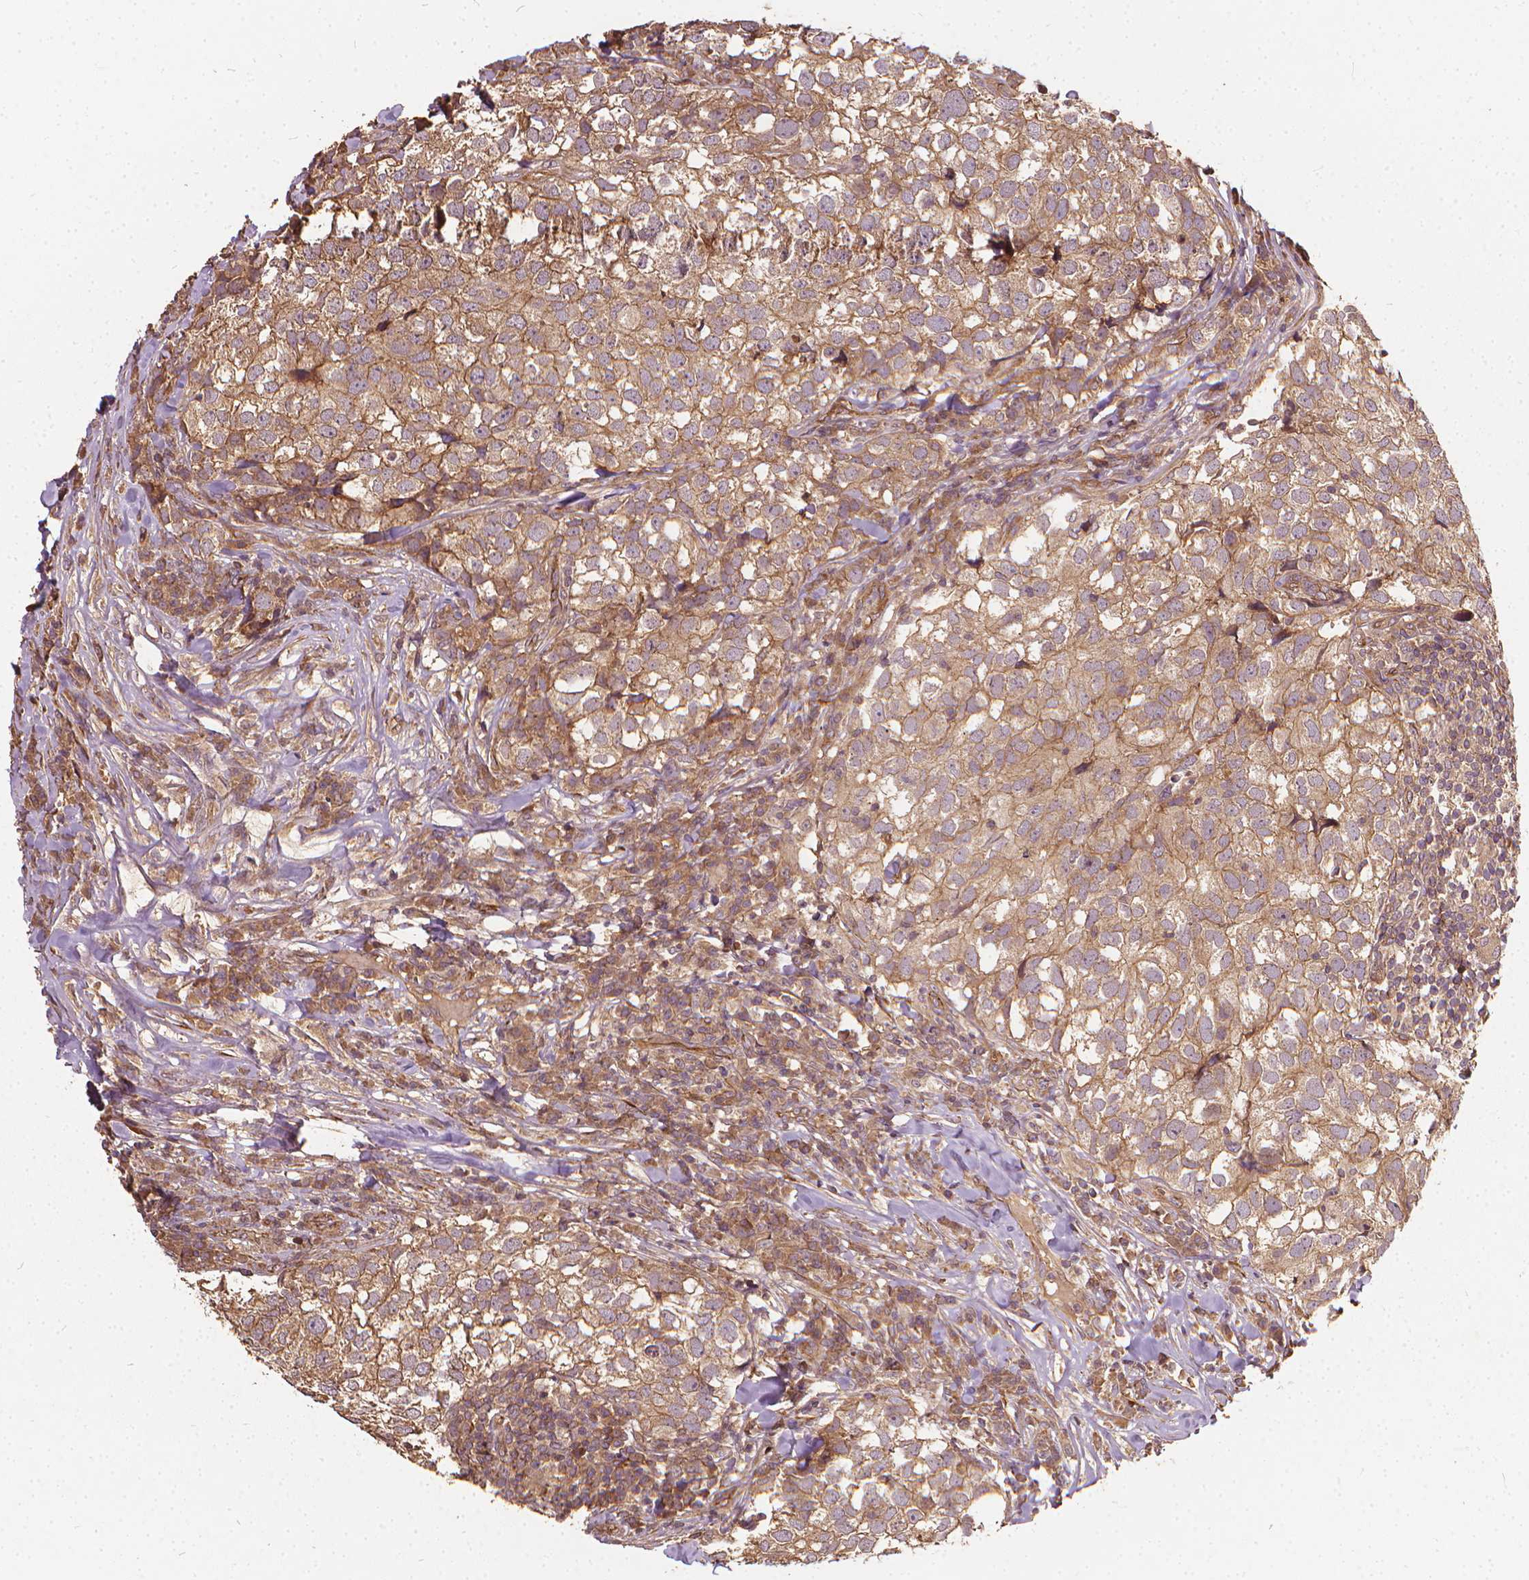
{"staining": {"intensity": "moderate", "quantity": ">75%", "location": "cytoplasmic/membranous"}, "tissue": "breast cancer", "cell_type": "Tumor cells", "image_type": "cancer", "snomed": [{"axis": "morphology", "description": "Duct carcinoma"}, {"axis": "topography", "description": "Breast"}], "caption": "An immunohistochemistry histopathology image of neoplastic tissue is shown. Protein staining in brown labels moderate cytoplasmic/membranous positivity in breast cancer within tumor cells.", "gene": "UBXN2A", "patient": {"sex": "female", "age": 30}}